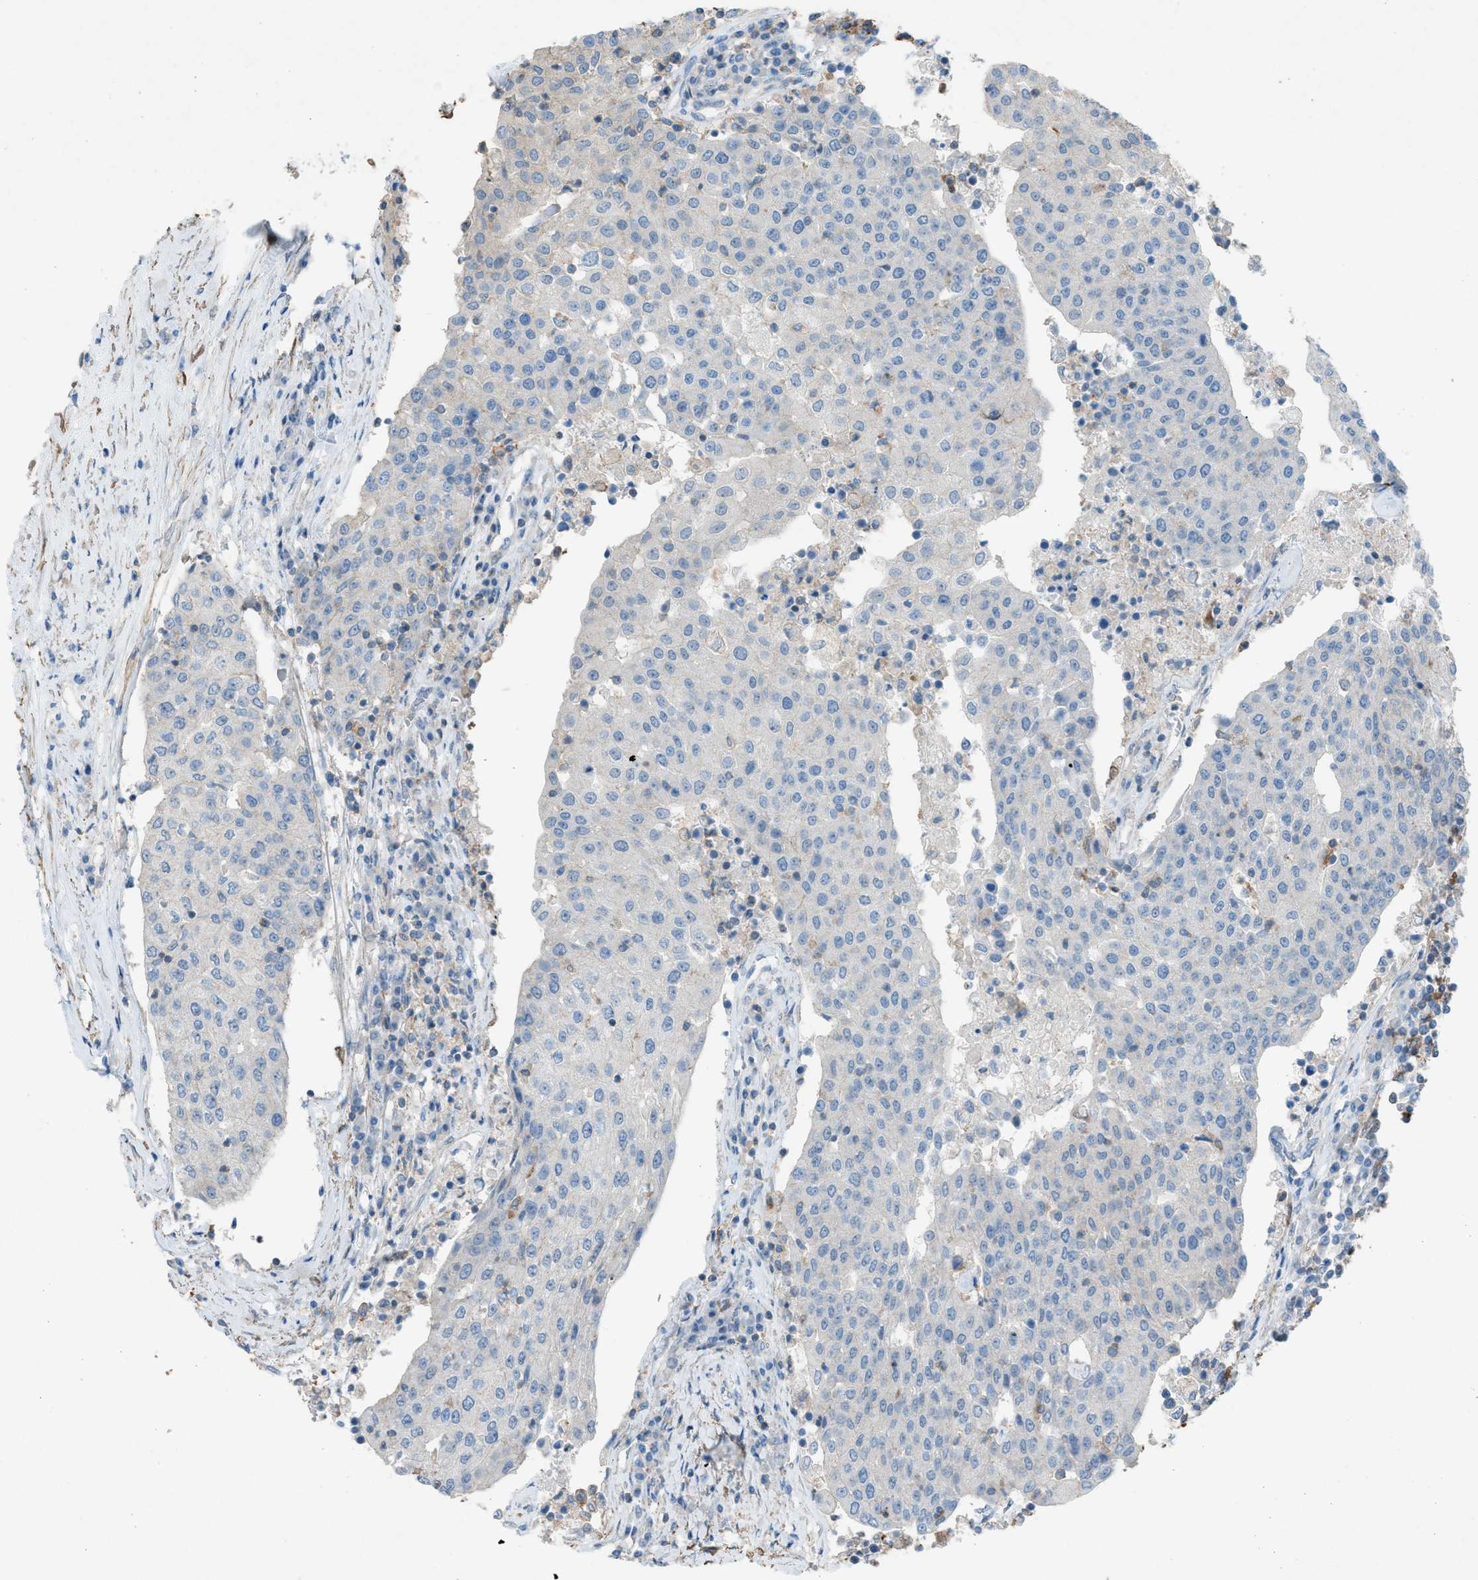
{"staining": {"intensity": "negative", "quantity": "none", "location": "none"}, "tissue": "urothelial cancer", "cell_type": "Tumor cells", "image_type": "cancer", "snomed": [{"axis": "morphology", "description": "Urothelial carcinoma, High grade"}, {"axis": "topography", "description": "Urinary bladder"}], "caption": "DAB (3,3'-diaminobenzidine) immunohistochemical staining of human urothelial cancer exhibits no significant positivity in tumor cells.", "gene": "NCK2", "patient": {"sex": "female", "age": 85}}